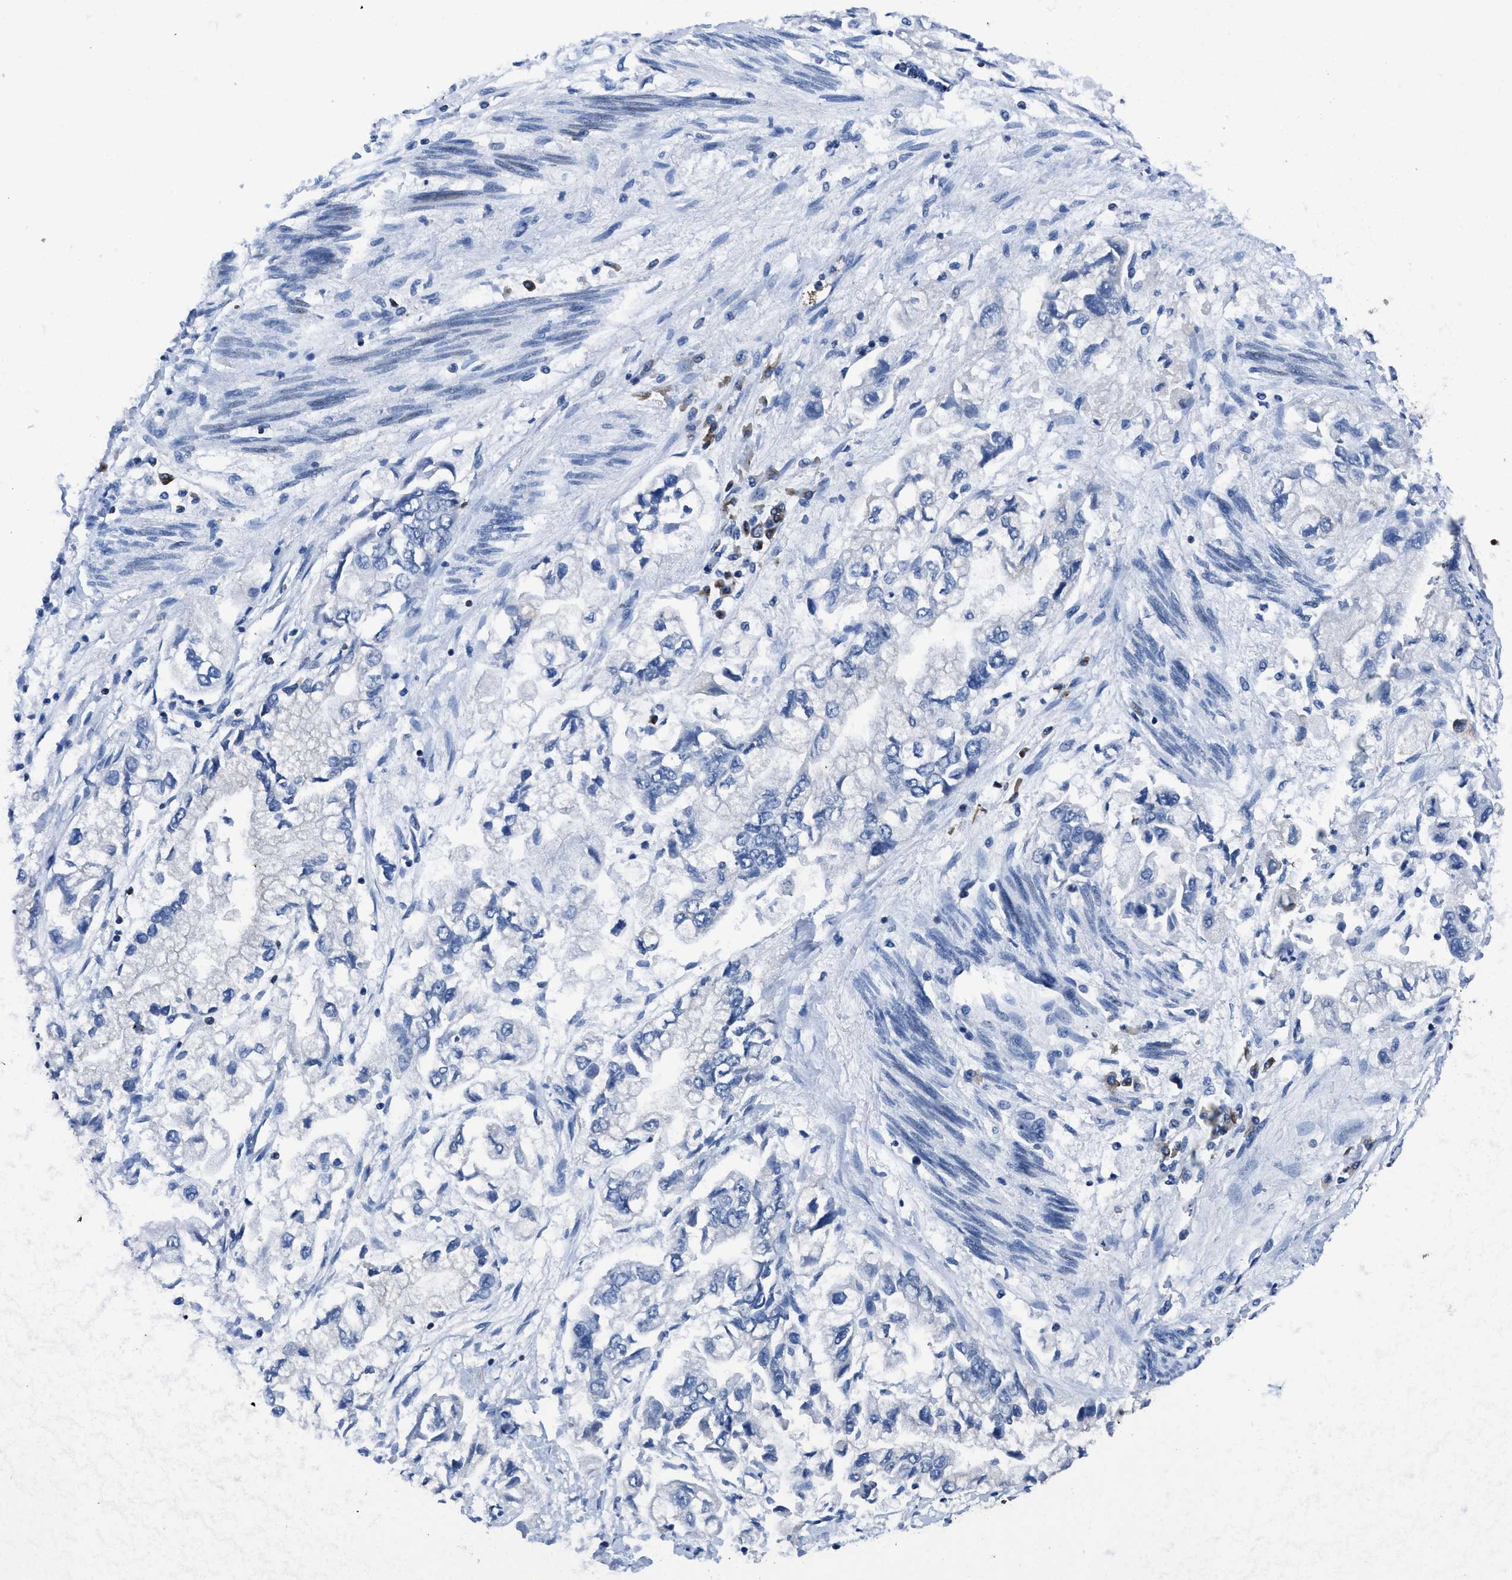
{"staining": {"intensity": "moderate", "quantity": "25%-75%", "location": "cytoplasmic/membranous"}, "tissue": "stomach cancer", "cell_type": "Tumor cells", "image_type": "cancer", "snomed": [{"axis": "morphology", "description": "Normal tissue, NOS"}, {"axis": "morphology", "description": "Adenocarcinoma, NOS"}, {"axis": "topography", "description": "Stomach"}], "caption": "Immunohistochemistry (IHC) staining of stomach adenocarcinoma, which exhibits medium levels of moderate cytoplasmic/membranous positivity in approximately 25%-75% of tumor cells indicating moderate cytoplasmic/membranous protein staining. The staining was performed using DAB (3,3'-diaminobenzidine) (brown) for protein detection and nuclei were counterstained in hematoxylin (blue).", "gene": "ITGA3", "patient": {"sex": "male", "age": 62}}